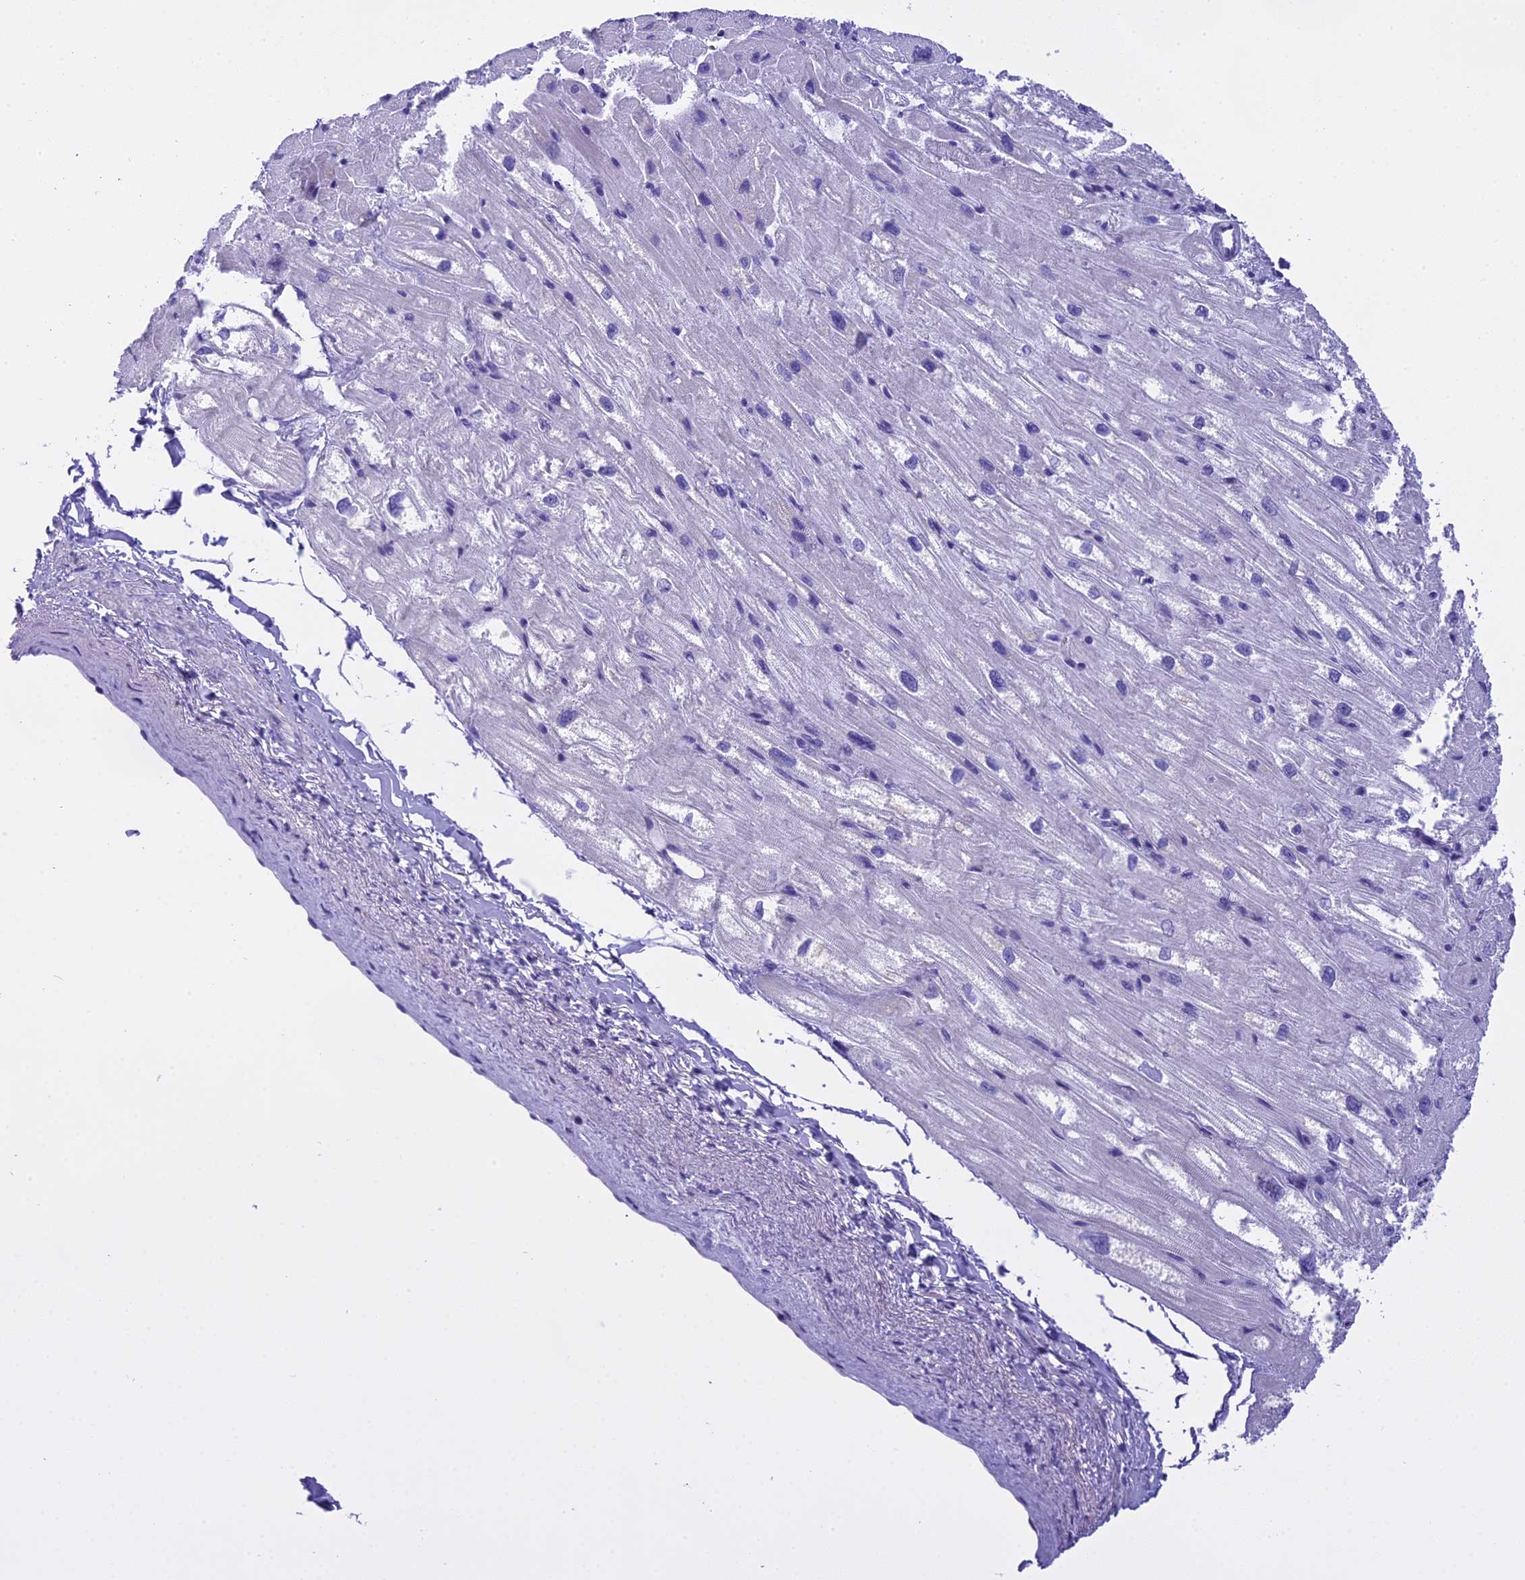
{"staining": {"intensity": "weak", "quantity": "<25%", "location": "cytoplasmic/membranous"}, "tissue": "heart muscle", "cell_type": "Cardiomyocytes", "image_type": "normal", "snomed": [{"axis": "morphology", "description": "Normal tissue, NOS"}, {"axis": "topography", "description": "Heart"}], "caption": "Immunohistochemistry histopathology image of benign heart muscle stained for a protein (brown), which exhibits no positivity in cardiomyocytes.", "gene": "KCTD14", "patient": {"sex": "male", "age": 50}}